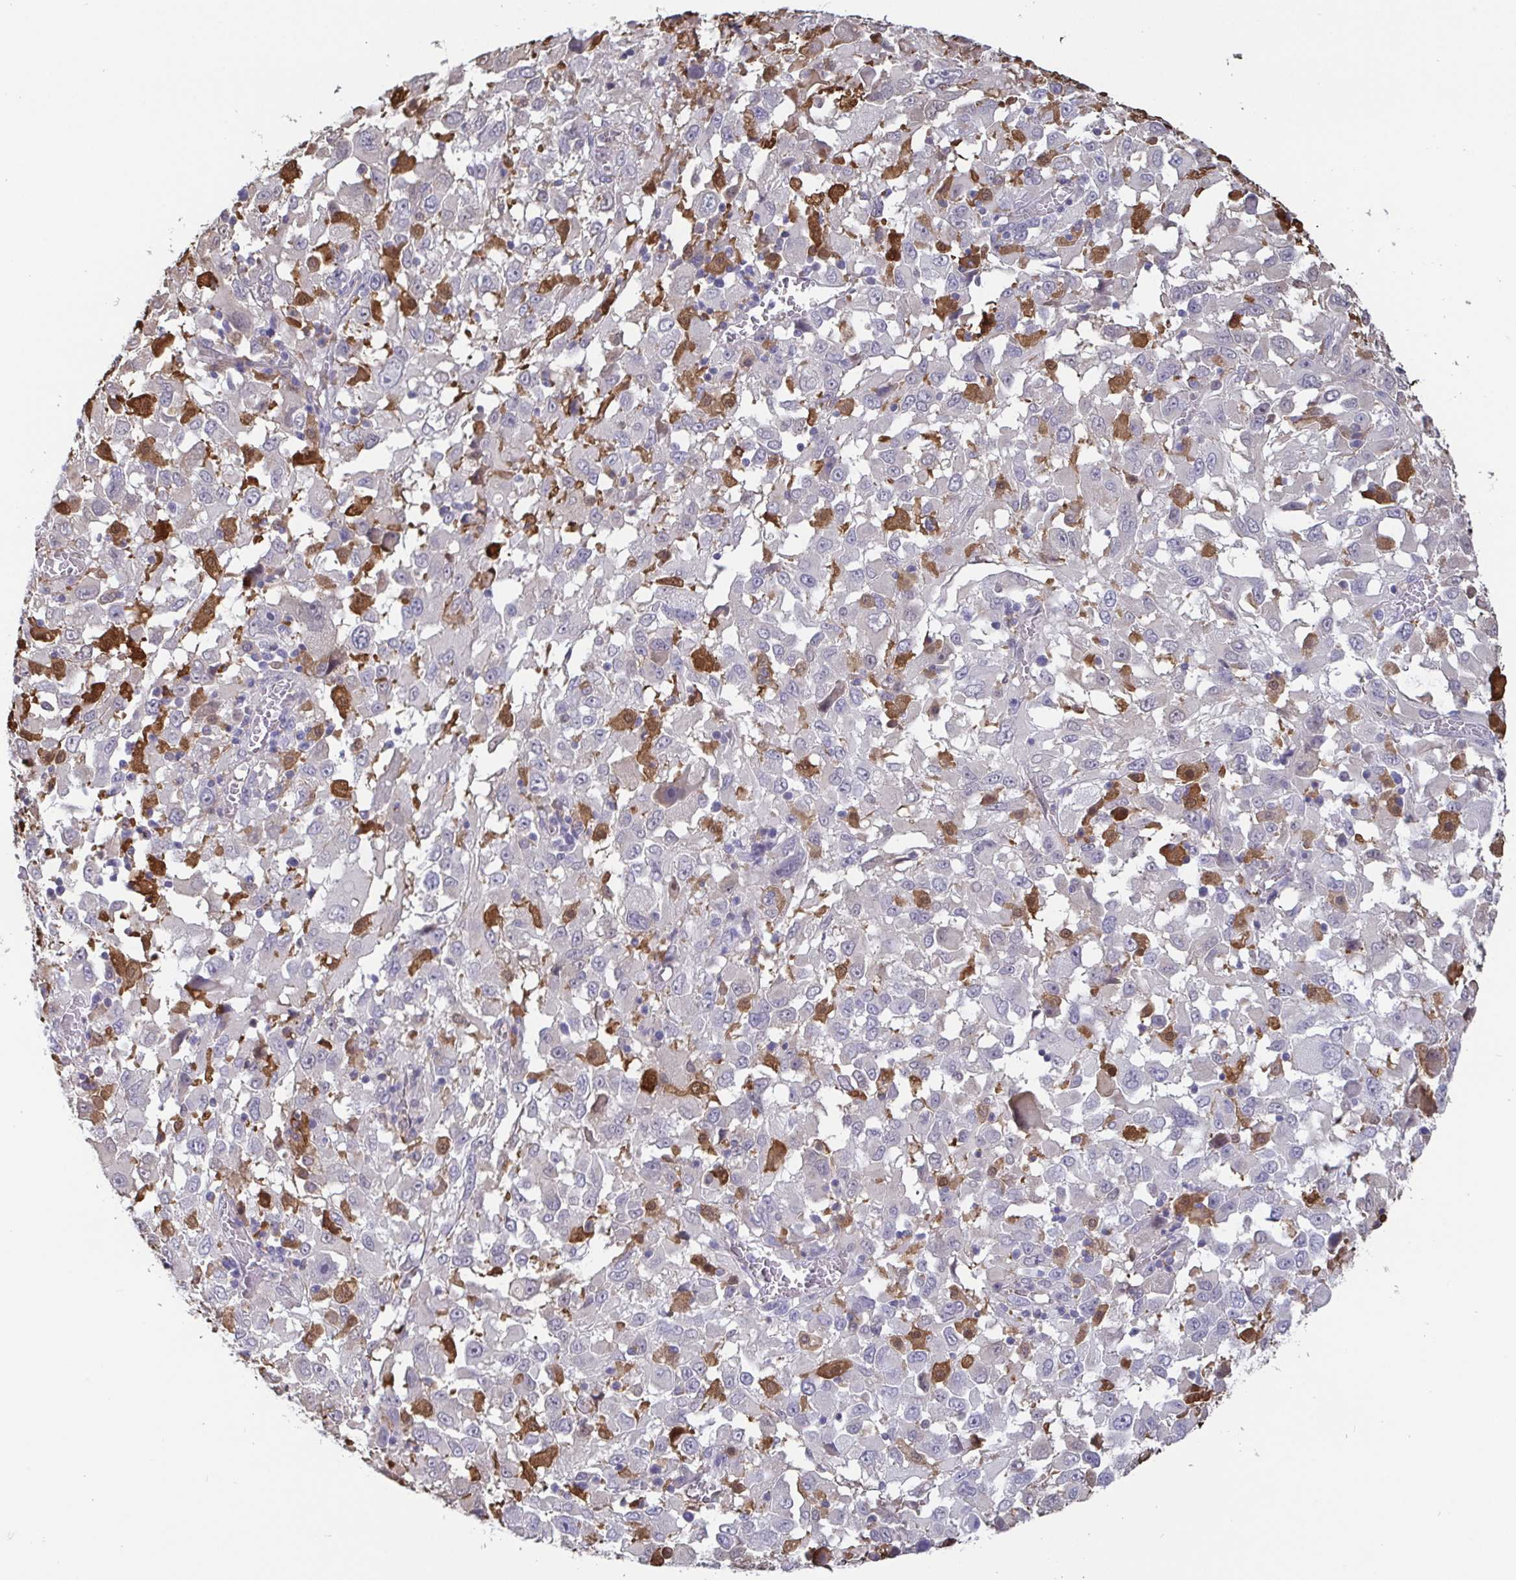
{"staining": {"intensity": "negative", "quantity": "none", "location": "none"}, "tissue": "melanoma", "cell_type": "Tumor cells", "image_type": "cancer", "snomed": [{"axis": "morphology", "description": "Malignant melanoma, Metastatic site"}, {"axis": "topography", "description": "Soft tissue"}], "caption": "Malignant melanoma (metastatic site) was stained to show a protein in brown. There is no significant expression in tumor cells.", "gene": "IDH1", "patient": {"sex": "male", "age": 50}}